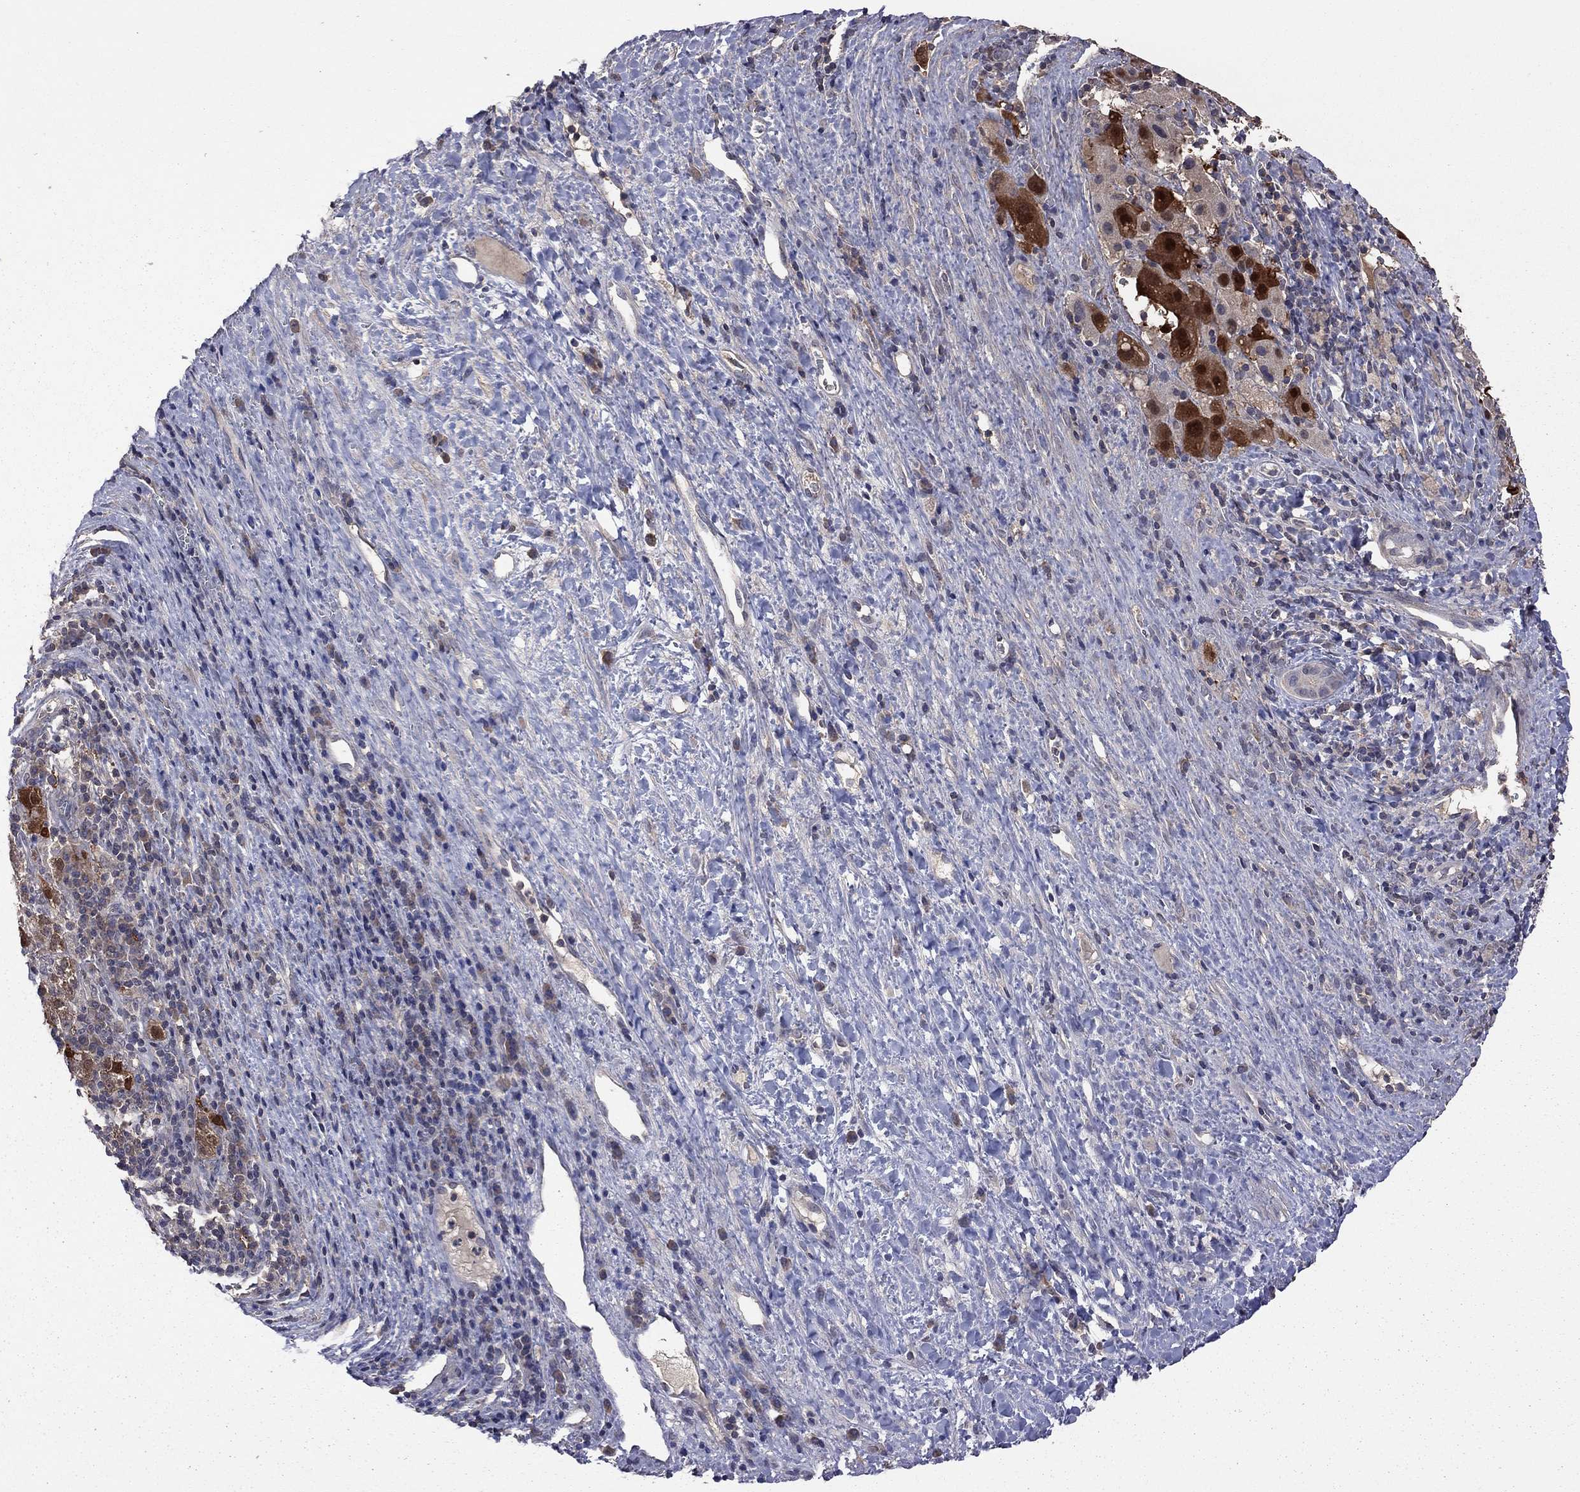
{"staining": {"intensity": "strong", "quantity": "25%-75%", "location": "cytoplasmic/membranous"}, "tissue": "liver cancer", "cell_type": "Tumor cells", "image_type": "cancer", "snomed": [{"axis": "morphology", "description": "Carcinoma, Hepatocellular, NOS"}, {"axis": "topography", "description": "Liver"}], "caption": "A high-resolution histopathology image shows immunohistochemistry staining of liver cancer (hepatocellular carcinoma), which displays strong cytoplasmic/membranous positivity in about 25%-75% of tumor cells. Using DAB (3,3'-diaminobenzidine) (brown) and hematoxylin (blue) stains, captured at high magnification using brightfield microscopy.", "gene": "TSNARE1", "patient": {"sex": "female", "age": 60}}